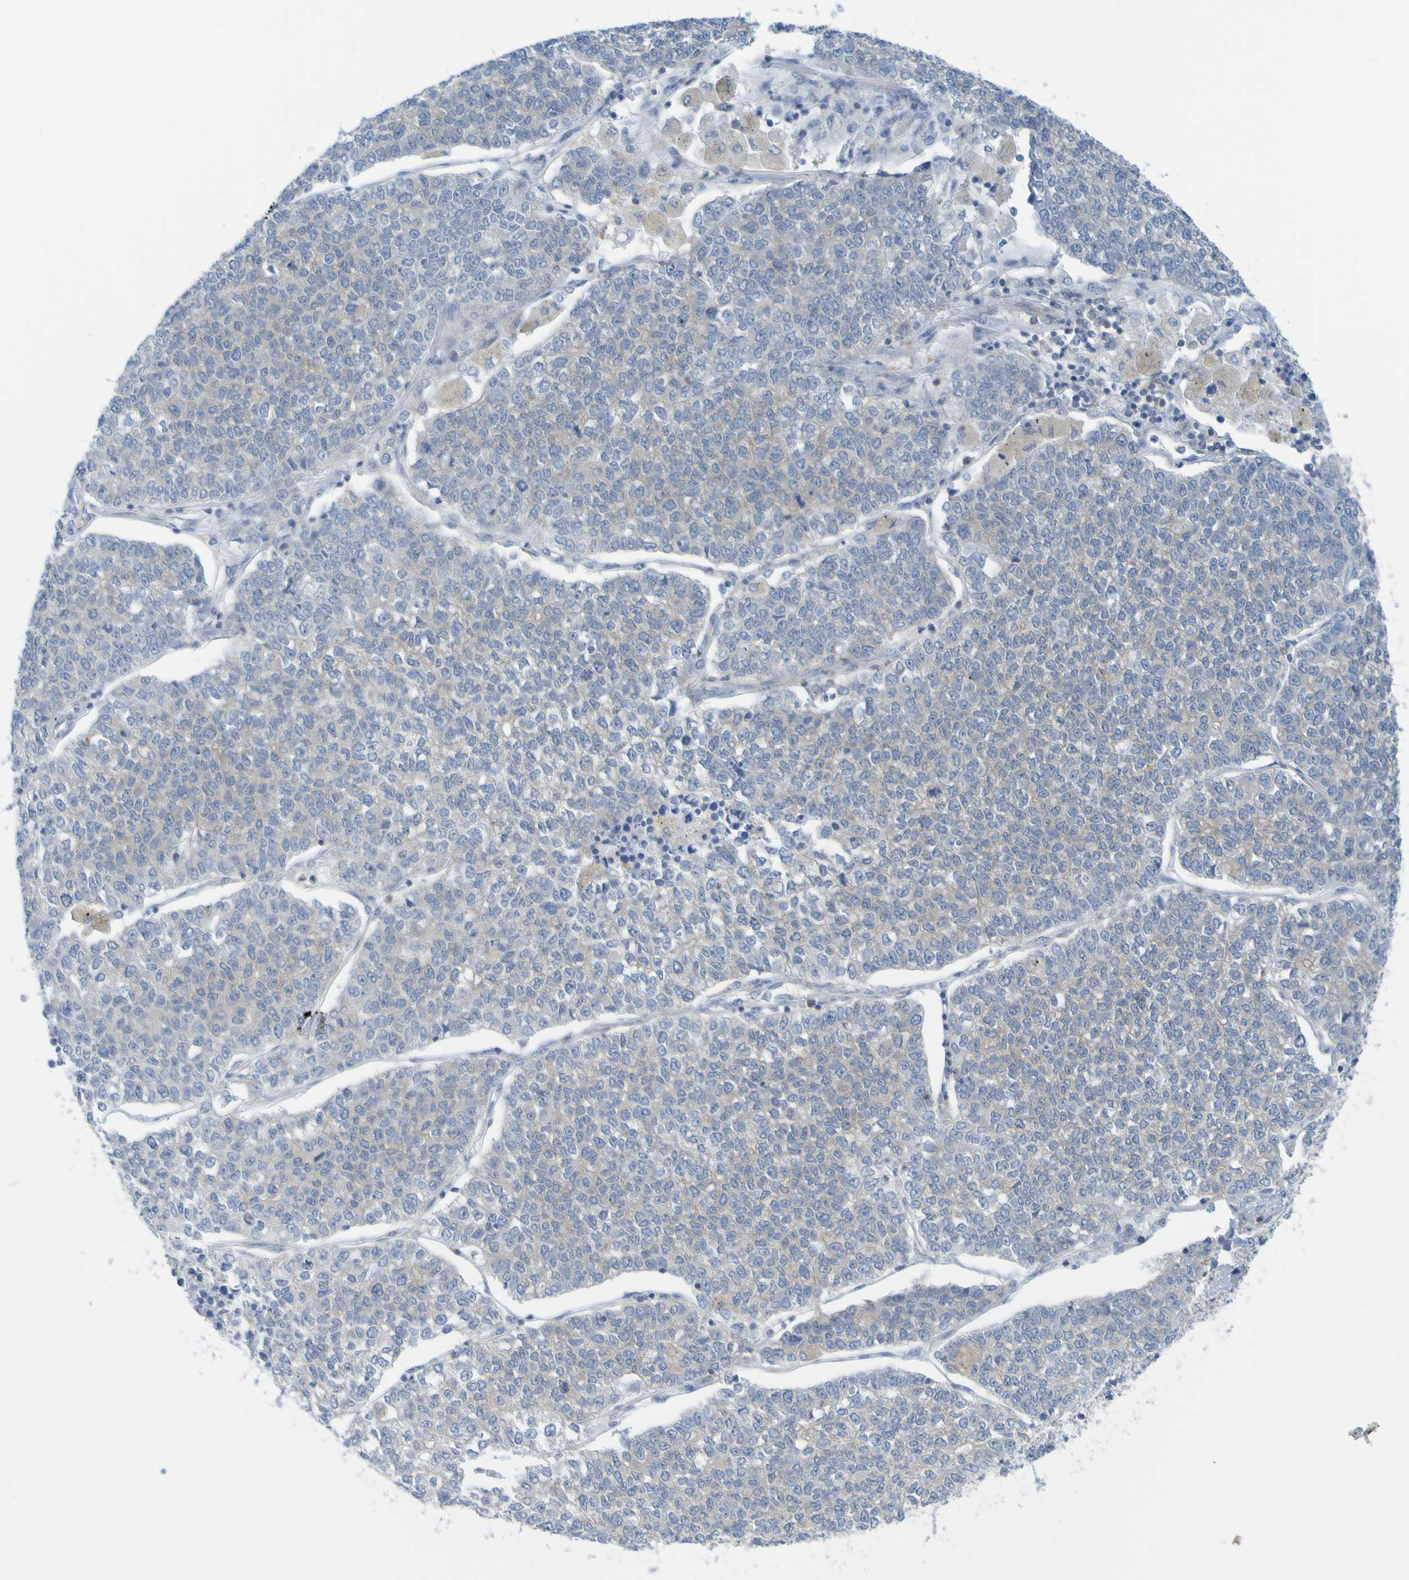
{"staining": {"intensity": "negative", "quantity": "none", "location": "none"}, "tissue": "lung cancer", "cell_type": "Tumor cells", "image_type": "cancer", "snomed": [{"axis": "morphology", "description": "Adenocarcinoma, NOS"}, {"axis": "topography", "description": "Lung"}], "caption": "Lung cancer was stained to show a protein in brown. There is no significant staining in tumor cells.", "gene": "APPL1", "patient": {"sex": "male", "age": 49}}